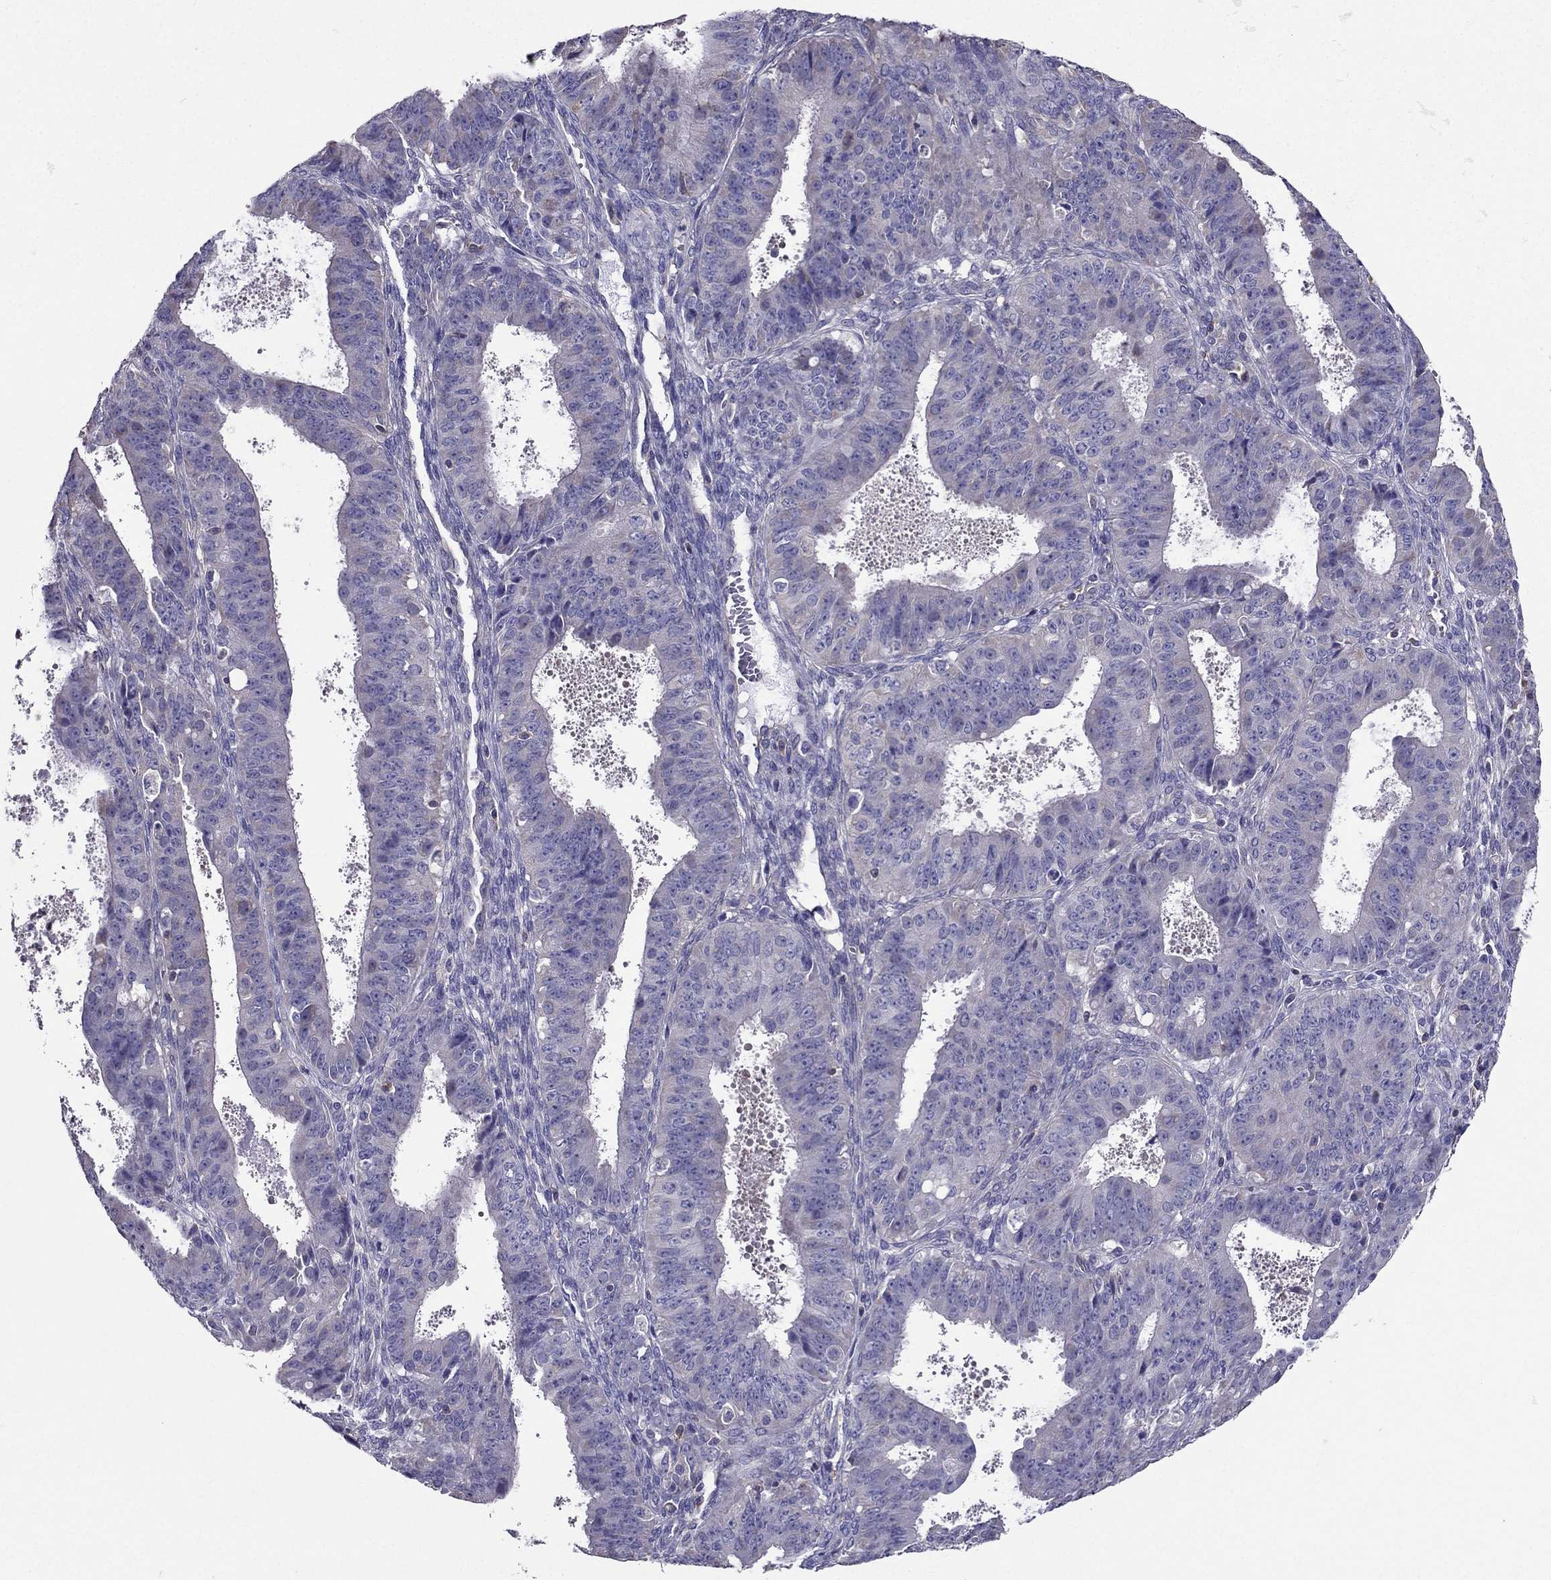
{"staining": {"intensity": "negative", "quantity": "none", "location": "none"}, "tissue": "ovarian cancer", "cell_type": "Tumor cells", "image_type": "cancer", "snomed": [{"axis": "morphology", "description": "Carcinoma, endometroid"}, {"axis": "topography", "description": "Ovary"}], "caption": "Human endometroid carcinoma (ovarian) stained for a protein using immunohistochemistry (IHC) shows no staining in tumor cells.", "gene": "AAK1", "patient": {"sex": "female", "age": 42}}